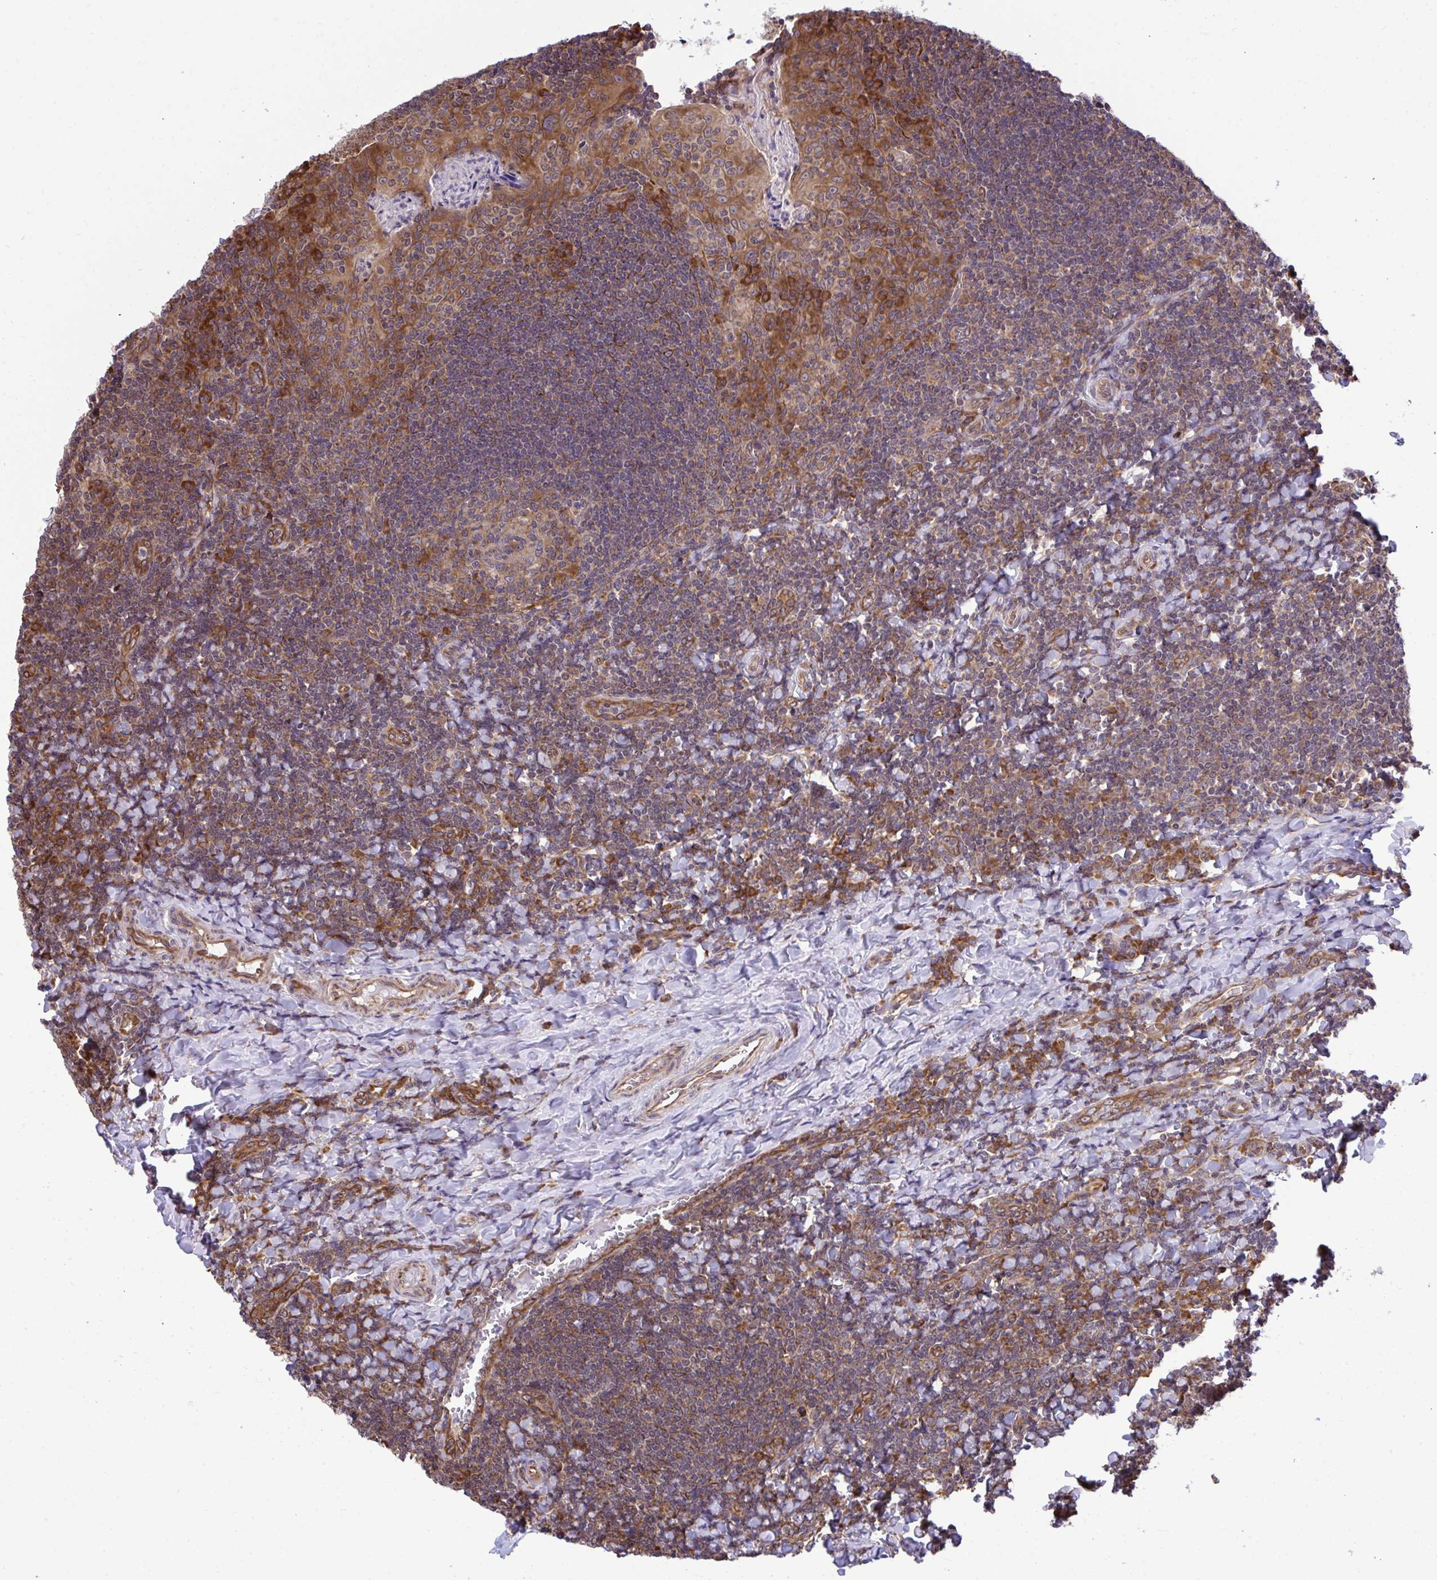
{"staining": {"intensity": "strong", "quantity": "<25%", "location": "cytoplasmic/membranous"}, "tissue": "tonsil", "cell_type": "Germinal center cells", "image_type": "normal", "snomed": [{"axis": "morphology", "description": "Normal tissue, NOS"}, {"axis": "topography", "description": "Tonsil"}], "caption": "Unremarkable tonsil reveals strong cytoplasmic/membranous staining in approximately <25% of germinal center cells, visualized by immunohistochemistry.", "gene": "RPS15", "patient": {"sex": "male", "age": 17}}